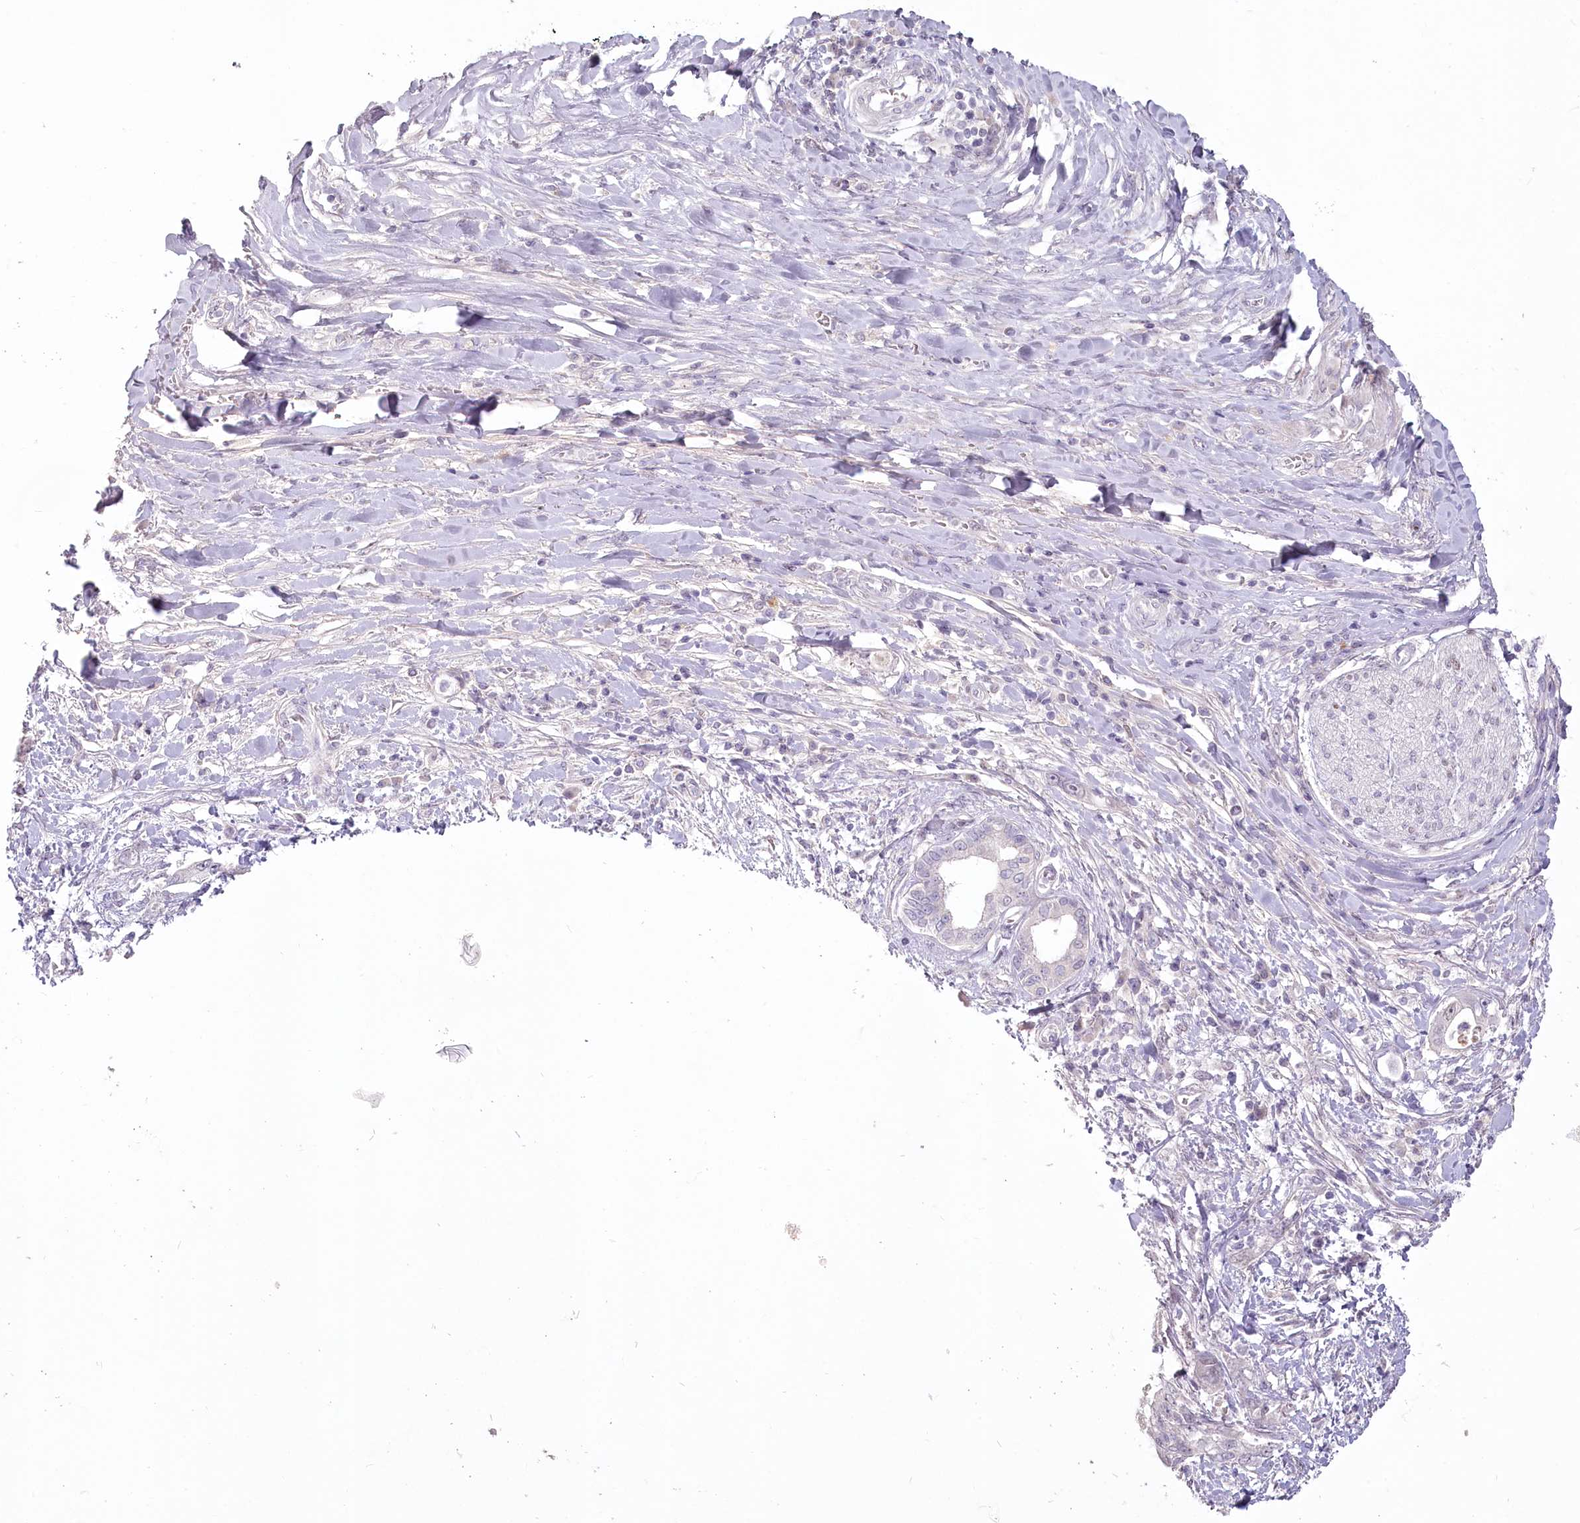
{"staining": {"intensity": "negative", "quantity": "none", "location": "none"}, "tissue": "pancreatic cancer", "cell_type": "Tumor cells", "image_type": "cancer", "snomed": [{"axis": "morphology", "description": "Inflammation, NOS"}, {"axis": "morphology", "description": "Adenocarcinoma, NOS"}, {"axis": "topography", "description": "Pancreas"}], "caption": "Pancreatic cancer (adenocarcinoma) was stained to show a protein in brown. There is no significant expression in tumor cells. (DAB (3,3'-diaminobenzidine) IHC visualized using brightfield microscopy, high magnification).", "gene": "USP11", "patient": {"sex": "female", "age": 56}}